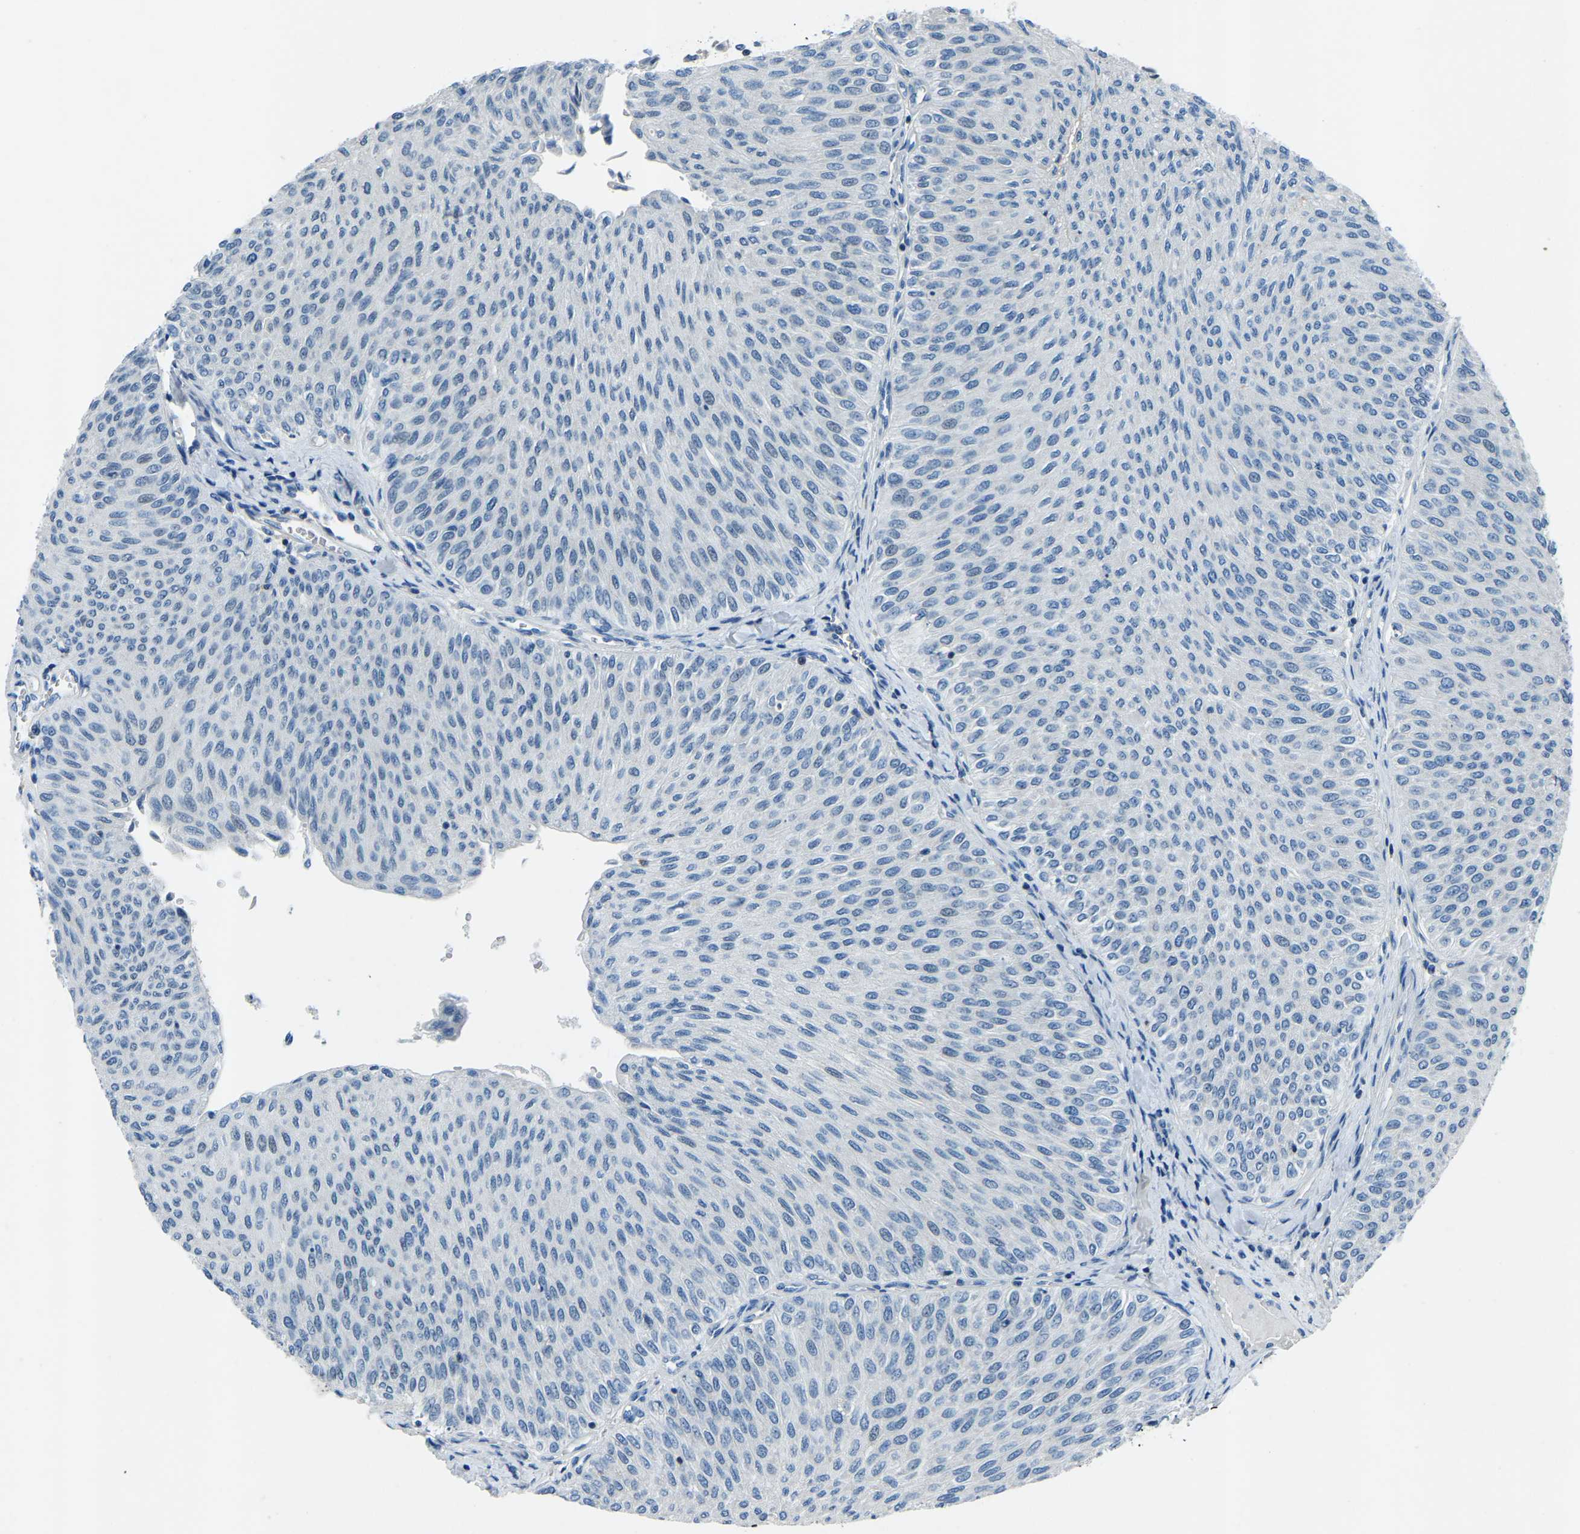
{"staining": {"intensity": "negative", "quantity": "none", "location": "none"}, "tissue": "urothelial cancer", "cell_type": "Tumor cells", "image_type": "cancer", "snomed": [{"axis": "morphology", "description": "Urothelial carcinoma, Low grade"}, {"axis": "topography", "description": "Urinary bladder"}], "caption": "This is an IHC histopathology image of human urothelial cancer. There is no positivity in tumor cells.", "gene": "XIRP1", "patient": {"sex": "male", "age": 78}}